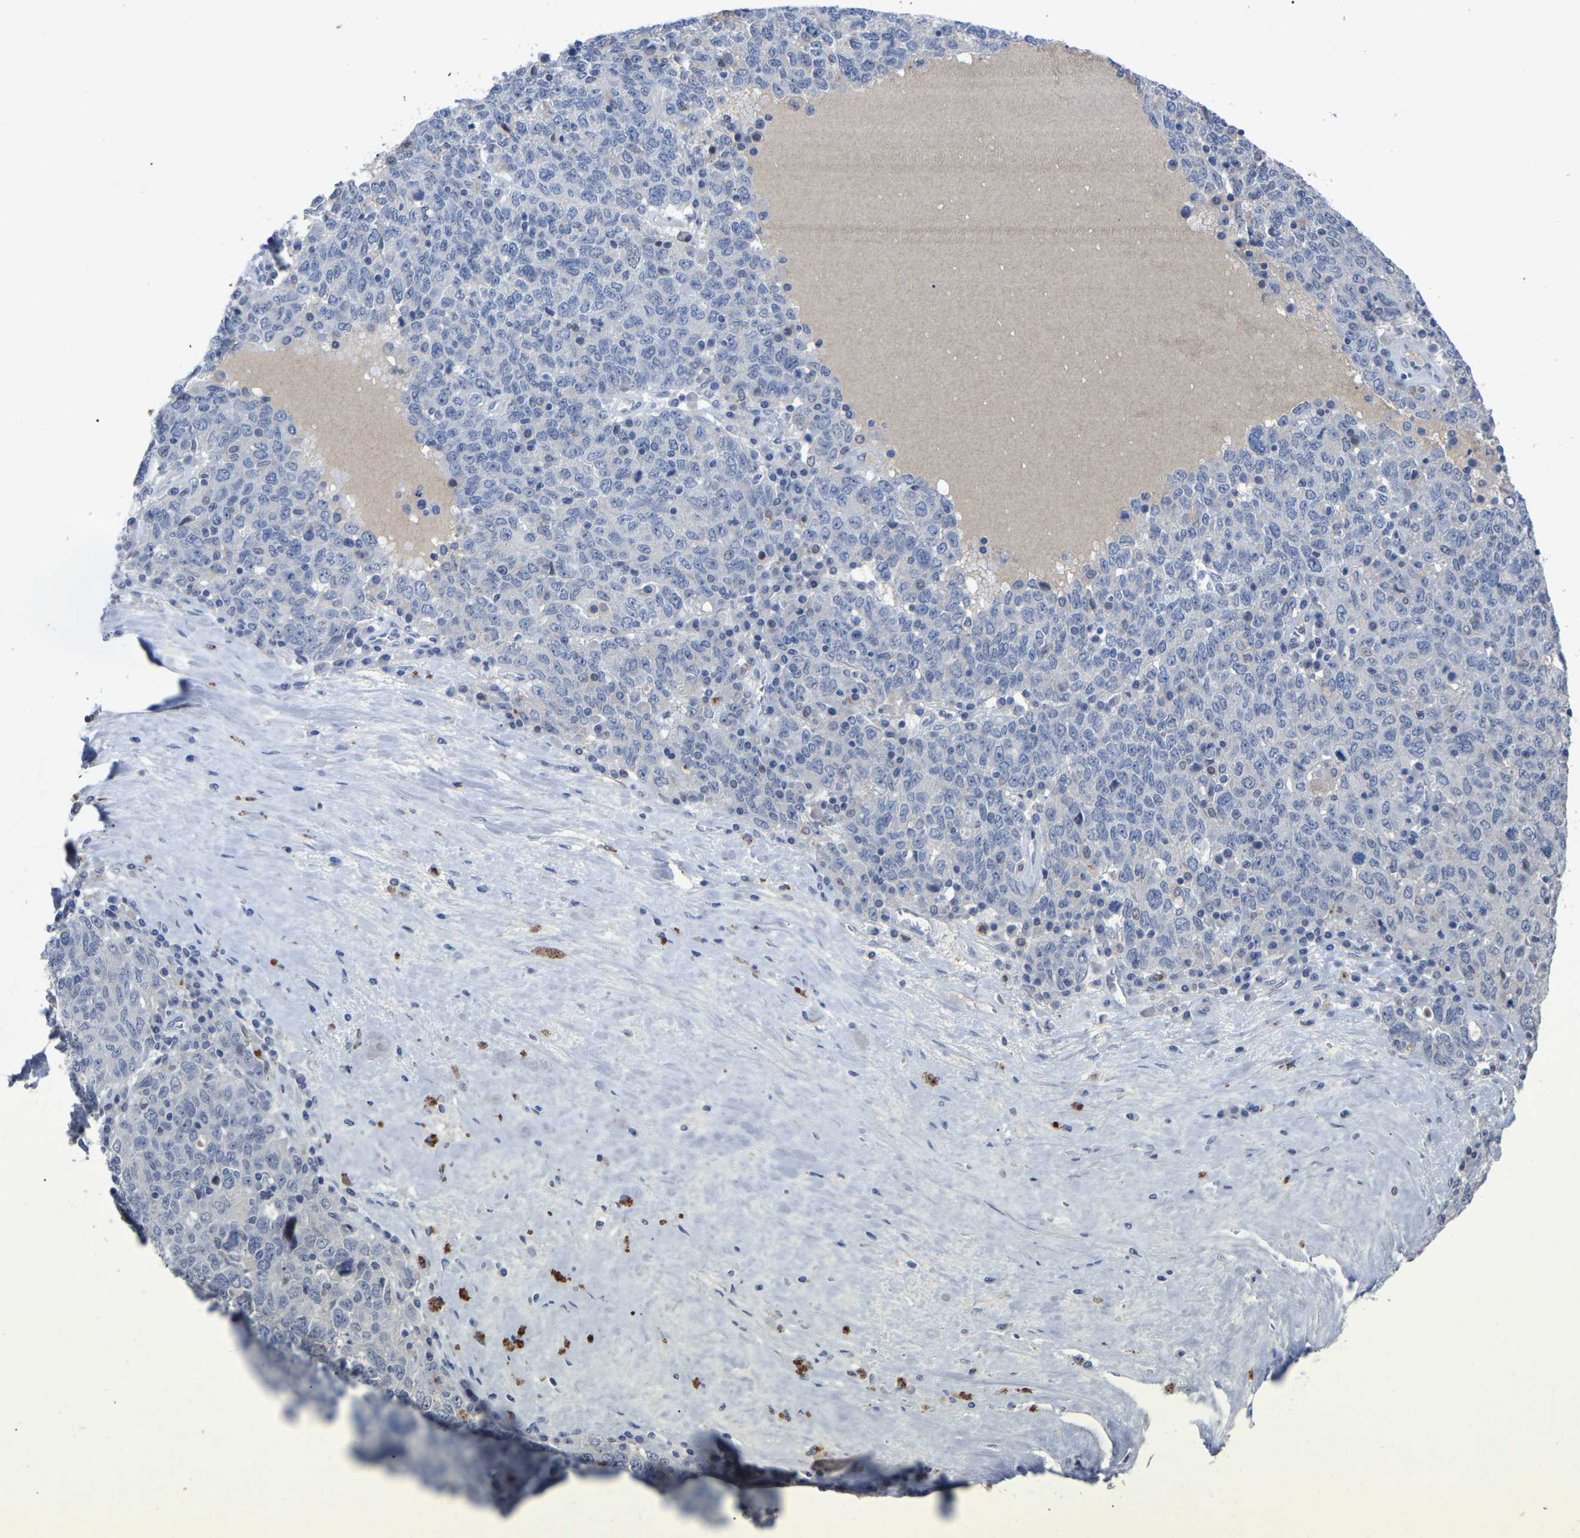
{"staining": {"intensity": "negative", "quantity": "none", "location": "none"}, "tissue": "ovarian cancer", "cell_type": "Tumor cells", "image_type": "cancer", "snomed": [{"axis": "morphology", "description": "Carcinoma, endometroid"}, {"axis": "topography", "description": "Ovary"}], "caption": "High magnification brightfield microscopy of endometroid carcinoma (ovarian) stained with DAB (brown) and counterstained with hematoxylin (blue): tumor cells show no significant expression.", "gene": "SMPD2", "patient": {"sex": "female", "age": 62}}